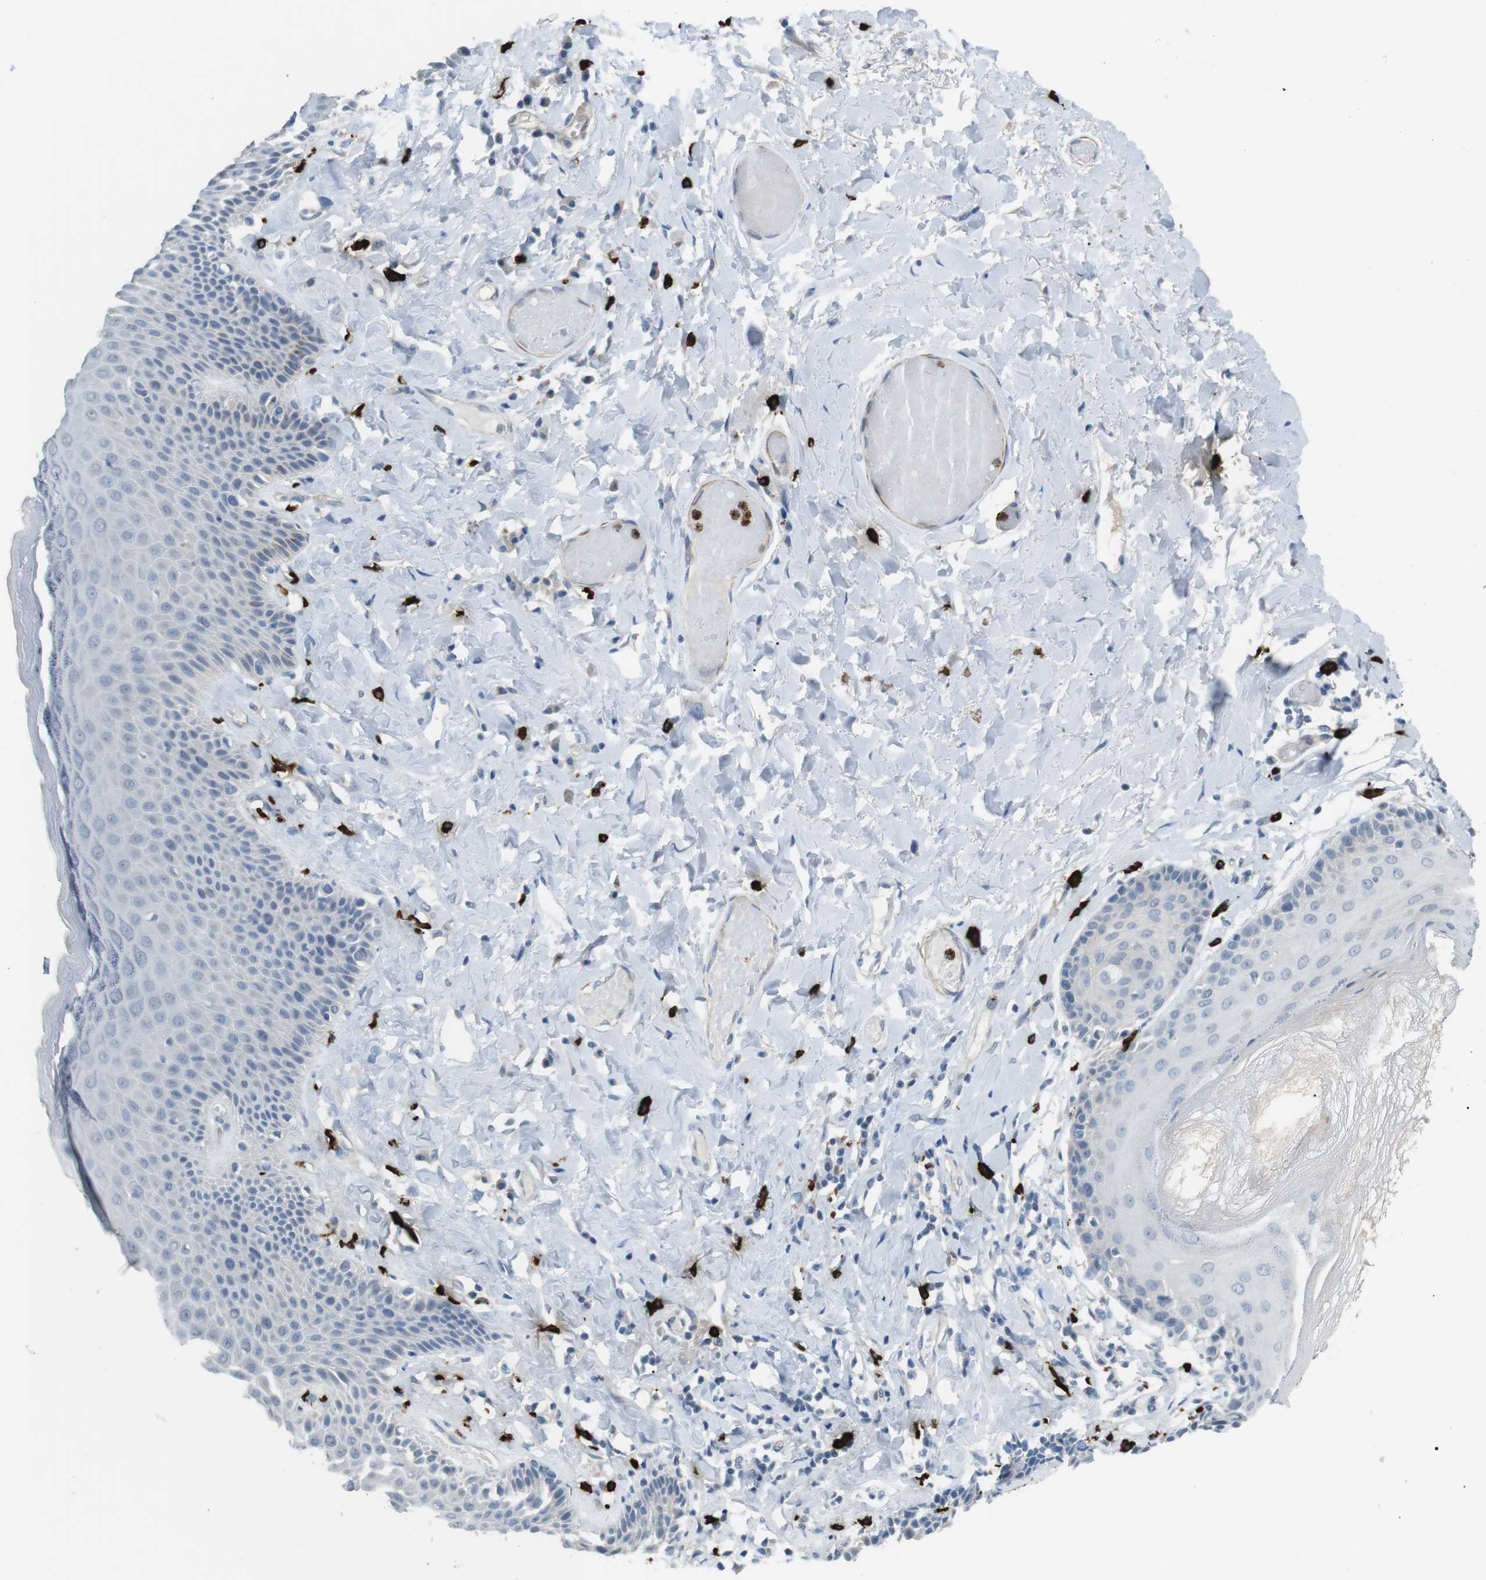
{"staining": {"intensity": "negative", "quantity": "none", "location": "none"}, "tissue": "skin", "cell_type": "Epidermal cells", "image_type": "normal", "snomed": [{"axis": "morphology", "description": "Normal tissue, NOS"}, {"axis": "topography", "description": "Anal"}], "caption": "Immunohistochemistry histopathology image of unremarkable human skin stained for a protein (brown), which demonstrates no expression in epidermal cells. The staining was performed using DAB (3,3'-diaminobenzidine) to visualize the protein expression in brown, while the nuclei were stained in blue with hematoxylin (Magnification: 20x).", "gene": "GZMM", "patient": {"sex": "male", "age": 69}}